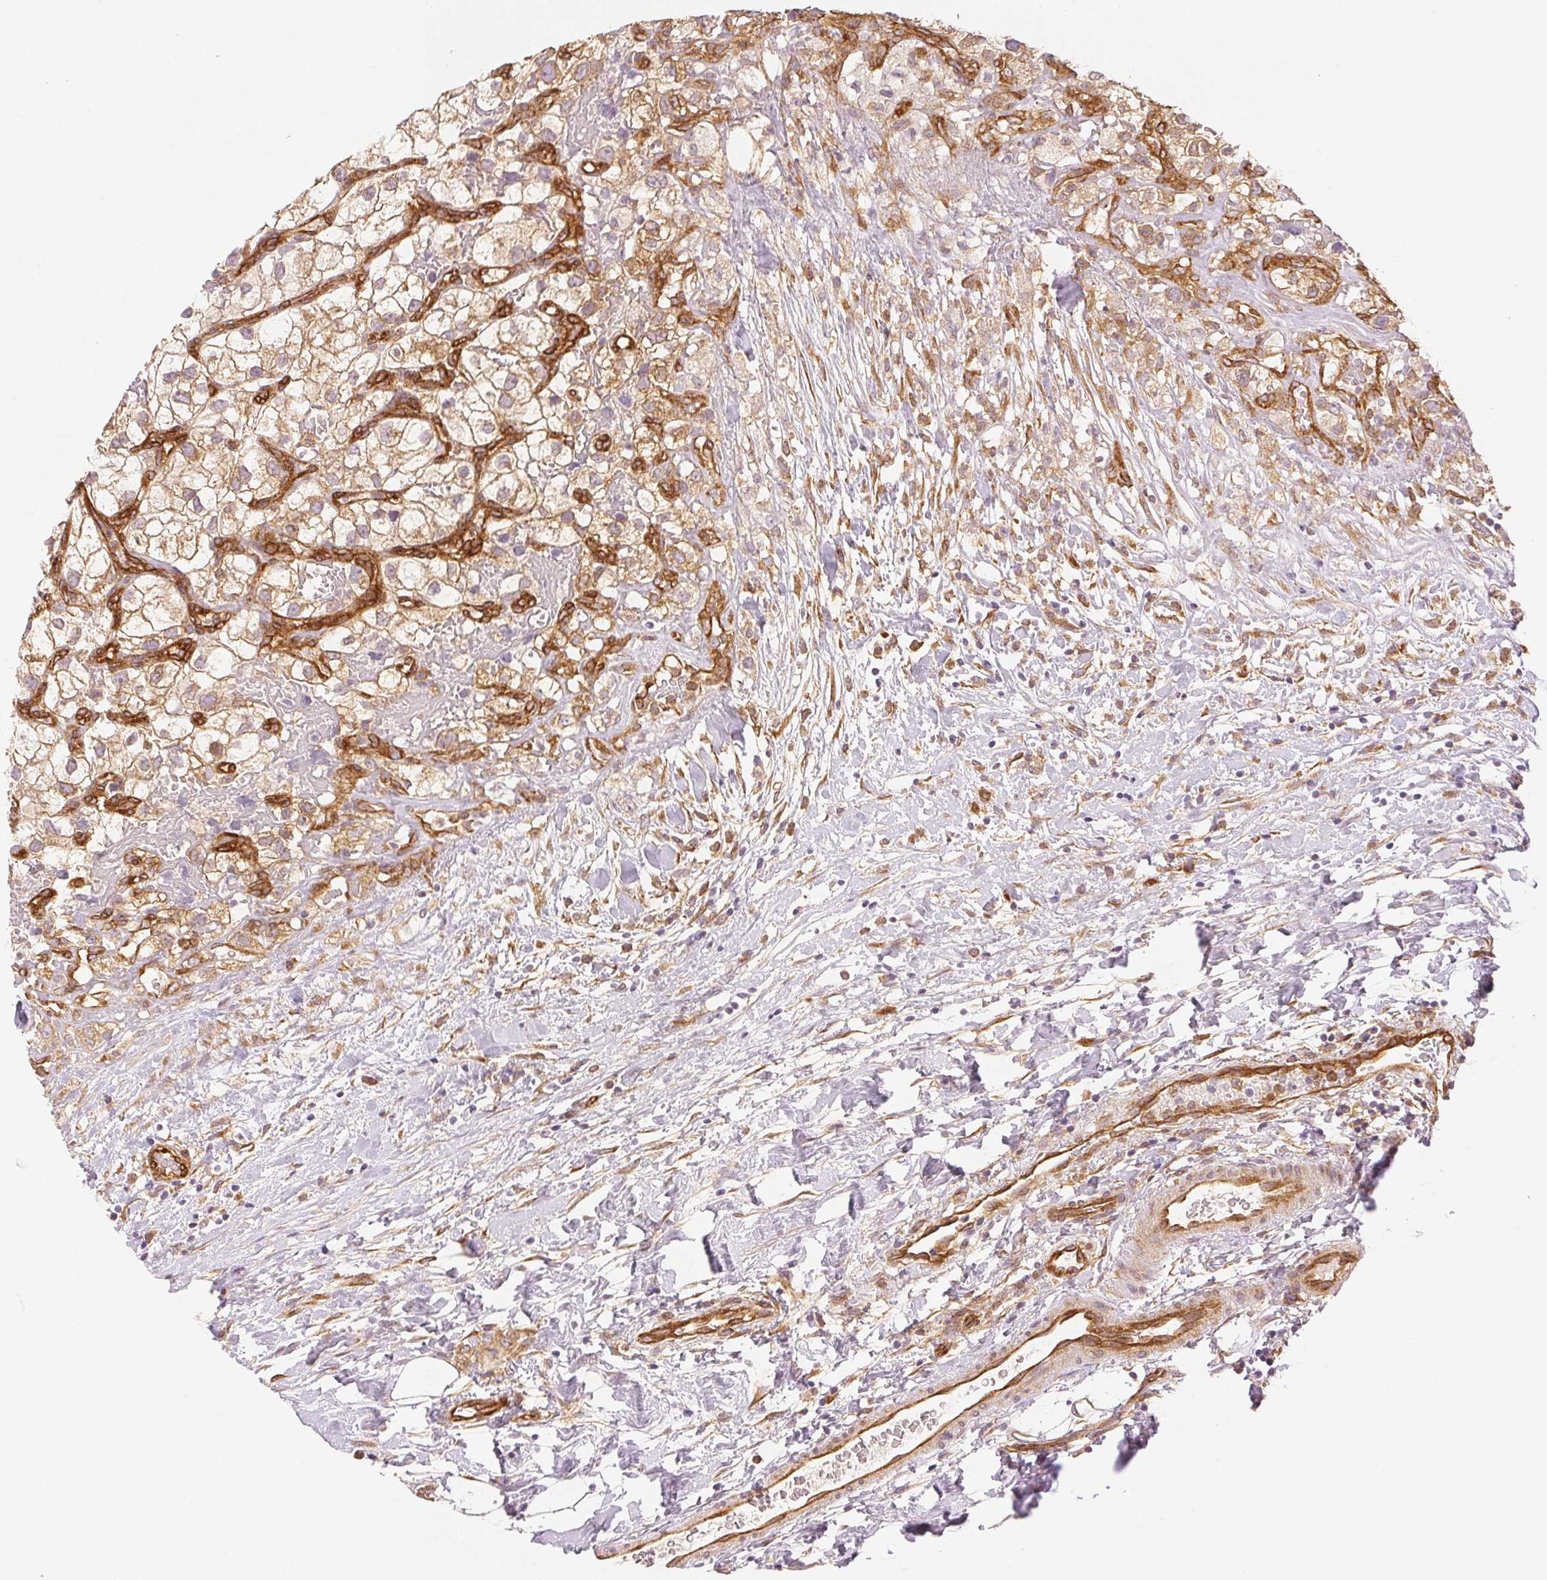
{"staining": {"intensity": "weak", "quantity": ">75%", "location": "cytoplasmic/membranous"}, "tissue": "renal cancer", "cell_type": "Tumor cells", "image_type": "cancer", "snomed": [{"axis": "morphology", "description": "Adenocarcinoma, NOS"}, {"axis": "topography", "description": "Kidney"}], "caption": "High-power microscopy captured an immunohistochemistry histopathology image of renal cancer, revealing weak cytoplasmic/membranous expression in approximately >75% of tumor cells.", "gene": "DIAPH2", "patient": {"sex": "male", "age": 59}}